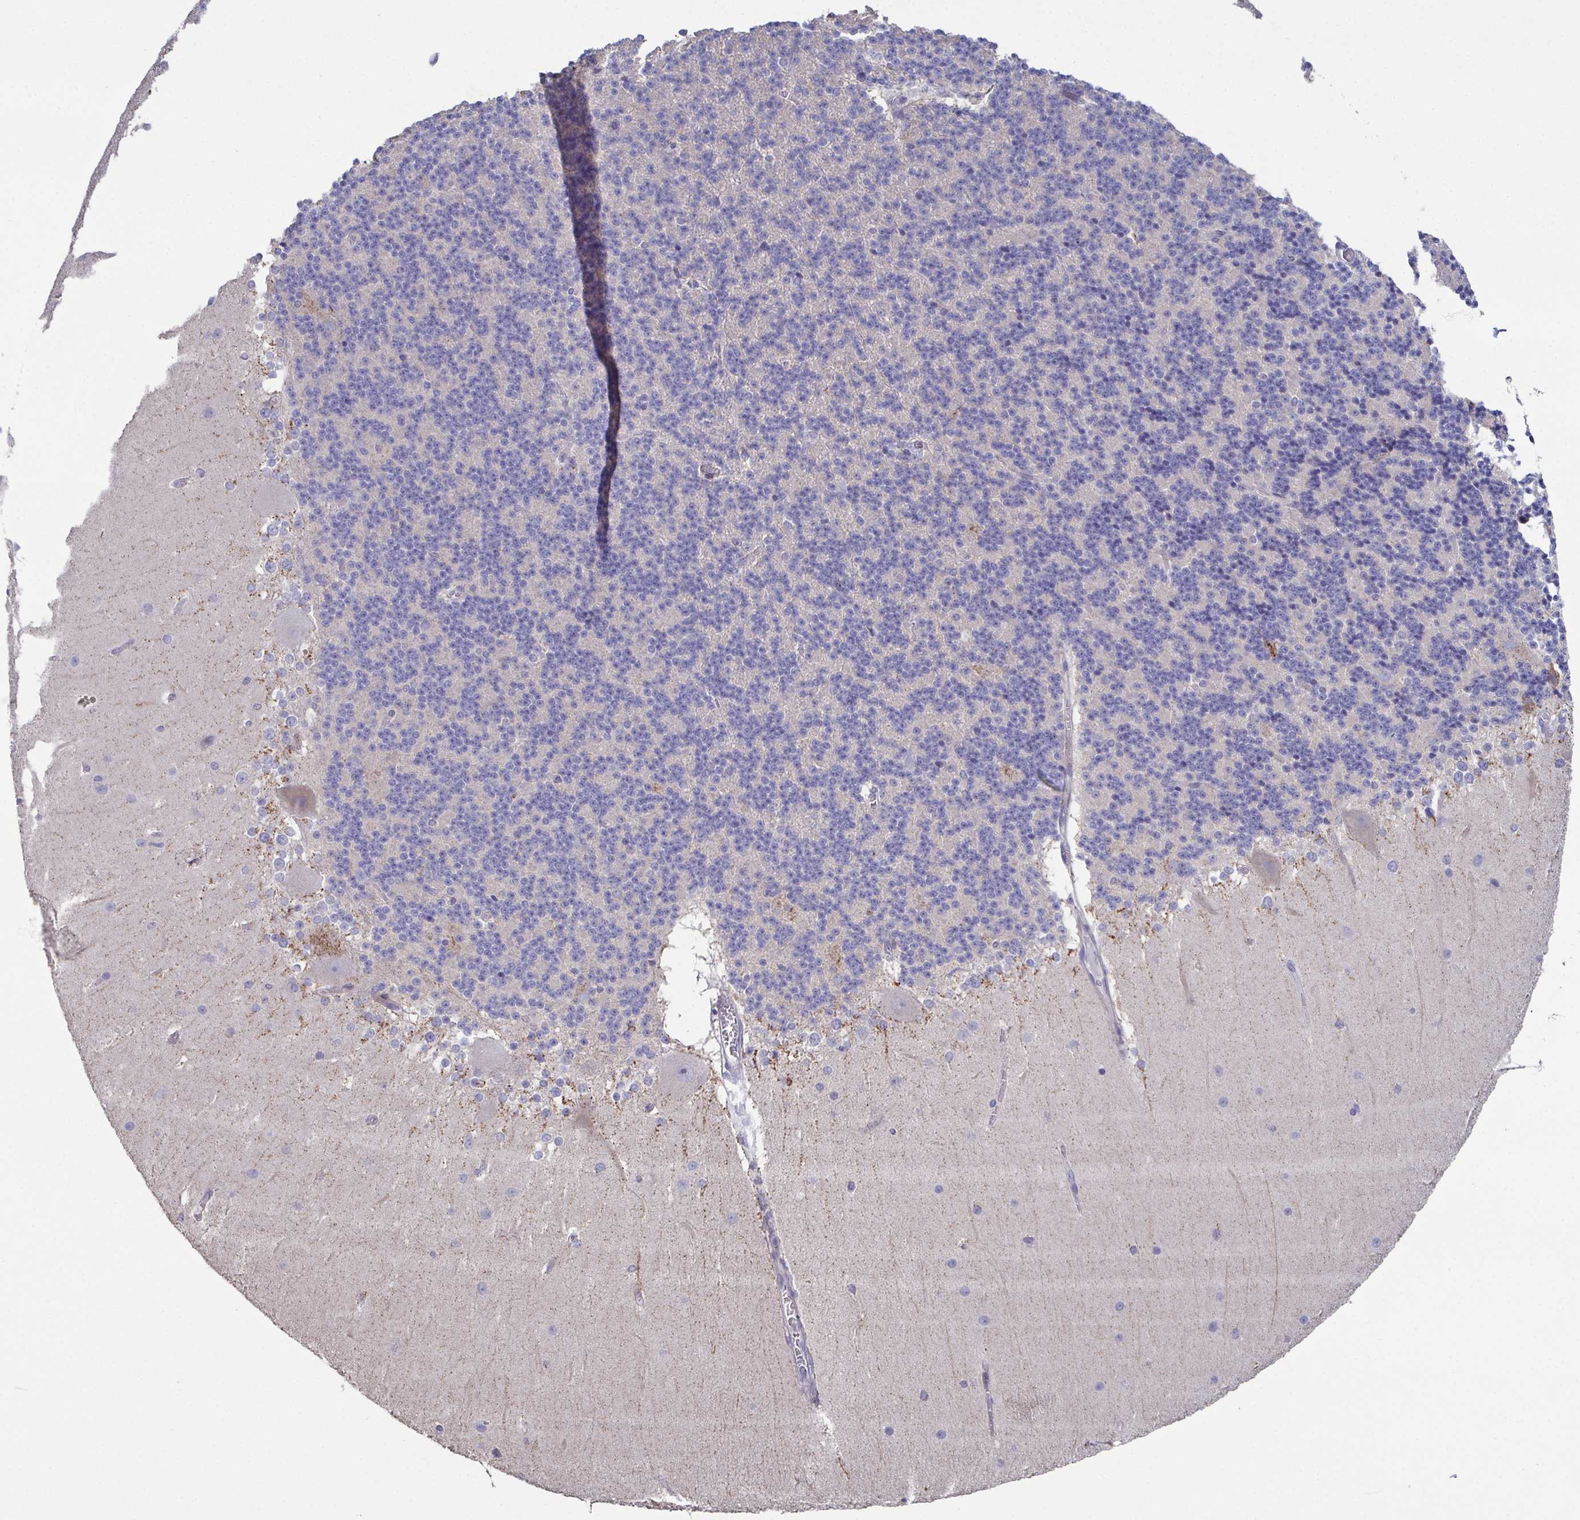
{"staining": {"intensity": "negative", "quantity": "none", "location": "none"}, "tissue": "cerebellum", "cell_type": "Cells in granular layer", "image_type": "normal", "snomed": [{"axis": "morphology", "description": "Normal tissue, NOS"}, {"axis": "topography", "description": "Cerebellum"}], "caption": "DAB (3,3'-diaminobenzidine) immunohistochemical staining of normal cerebellum shows no significant expression in cells in granular layer.", "gene": "GLDC", "patient": {"sex": "female", "age": 19}}